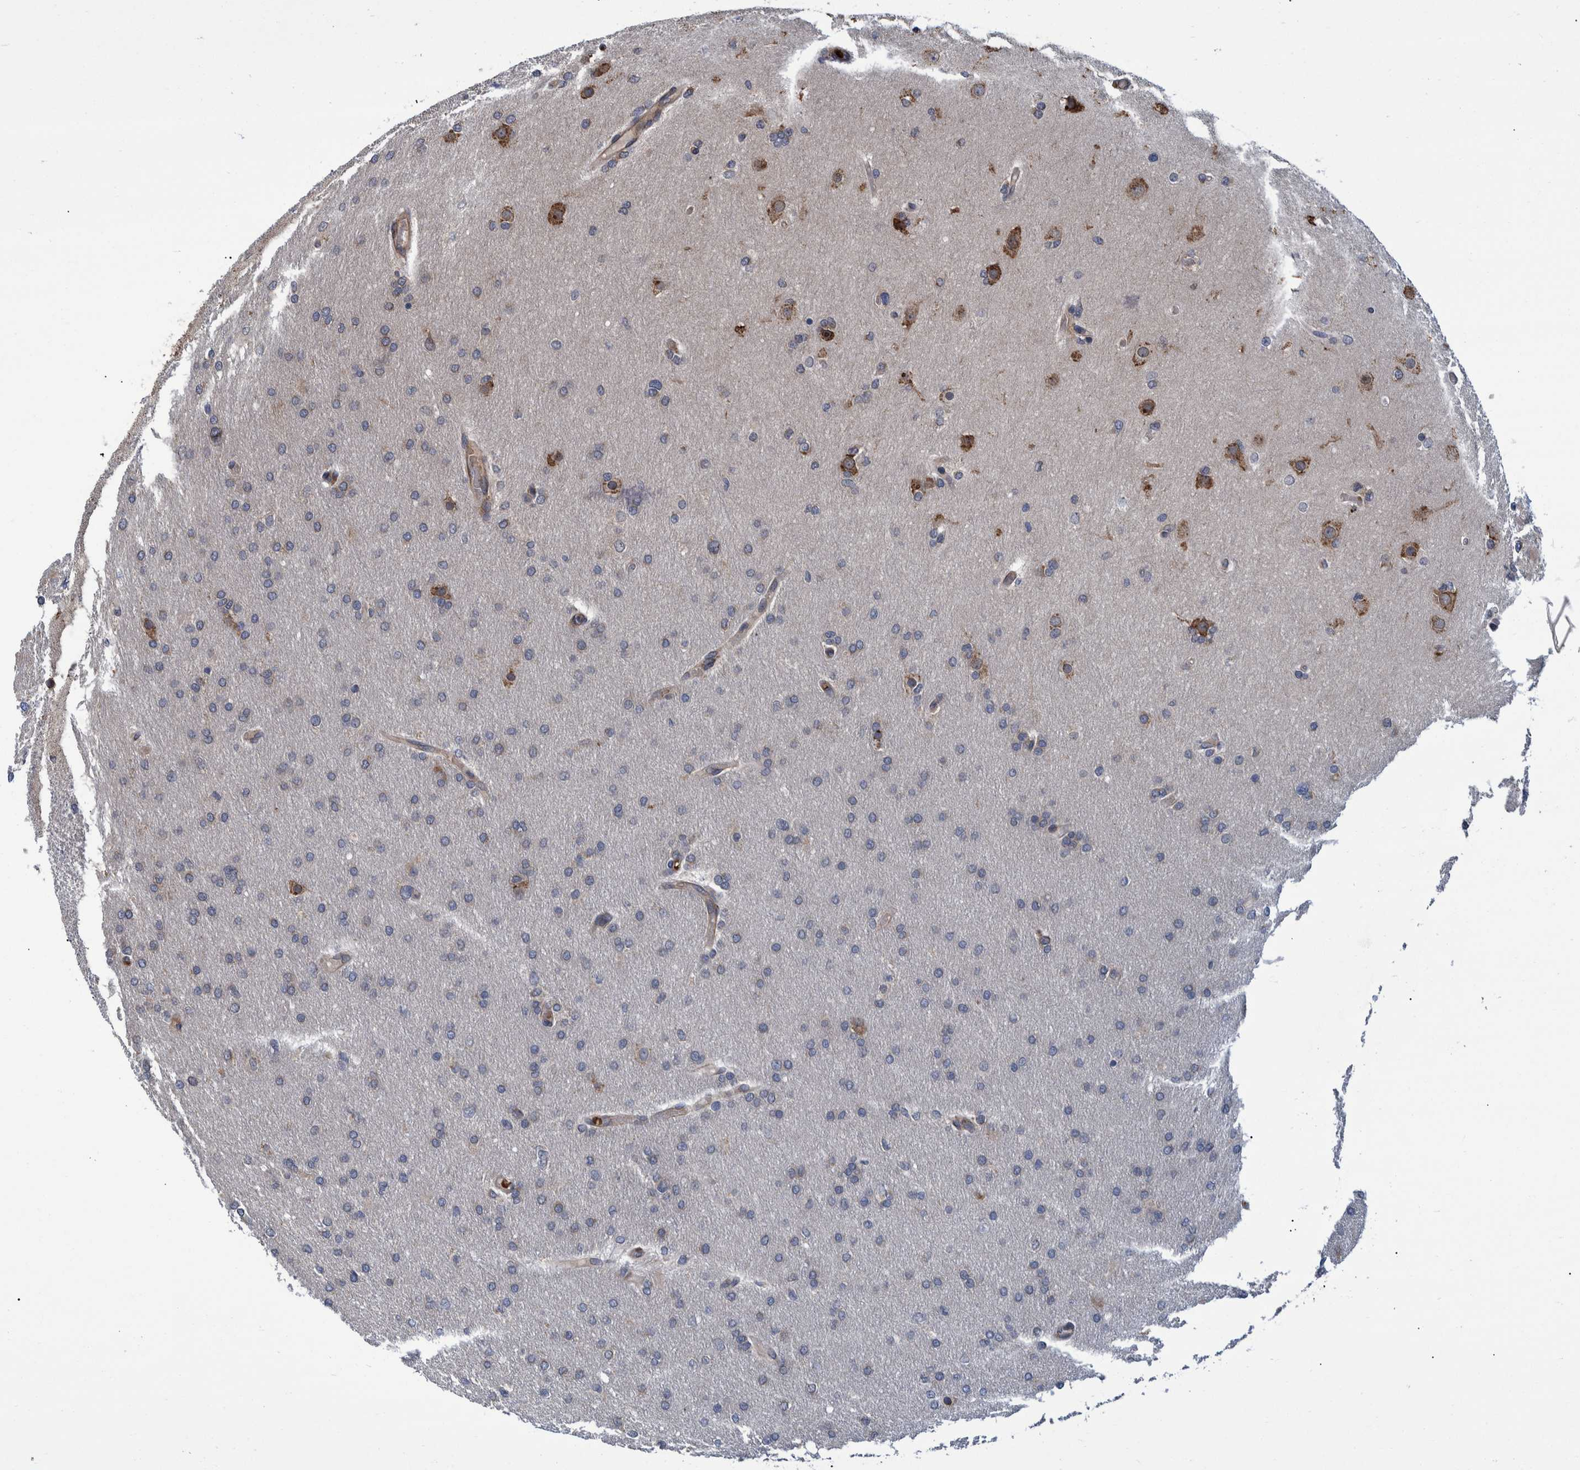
{"staining": {"intensity": "negative", "quantity": "none", "location": "none"}, "tissue": "glioma", "cell_type": "Tumor cells", "image_type": "cancer", "snomed": [{"axis": "morphology", "description": "Glioma, malignant, High grade"}, {"axis": "topography", "description": "Cerebral cortex"}], "caption": "DAB (3,3'-diaminobenzidine) immunohistochemical staining of human glioma exhibits no significant positivity in tumor cells. Nuclei are stained in blue.", "gene": "SPAG5", "patient": {"sex": "female", "age": 36}}